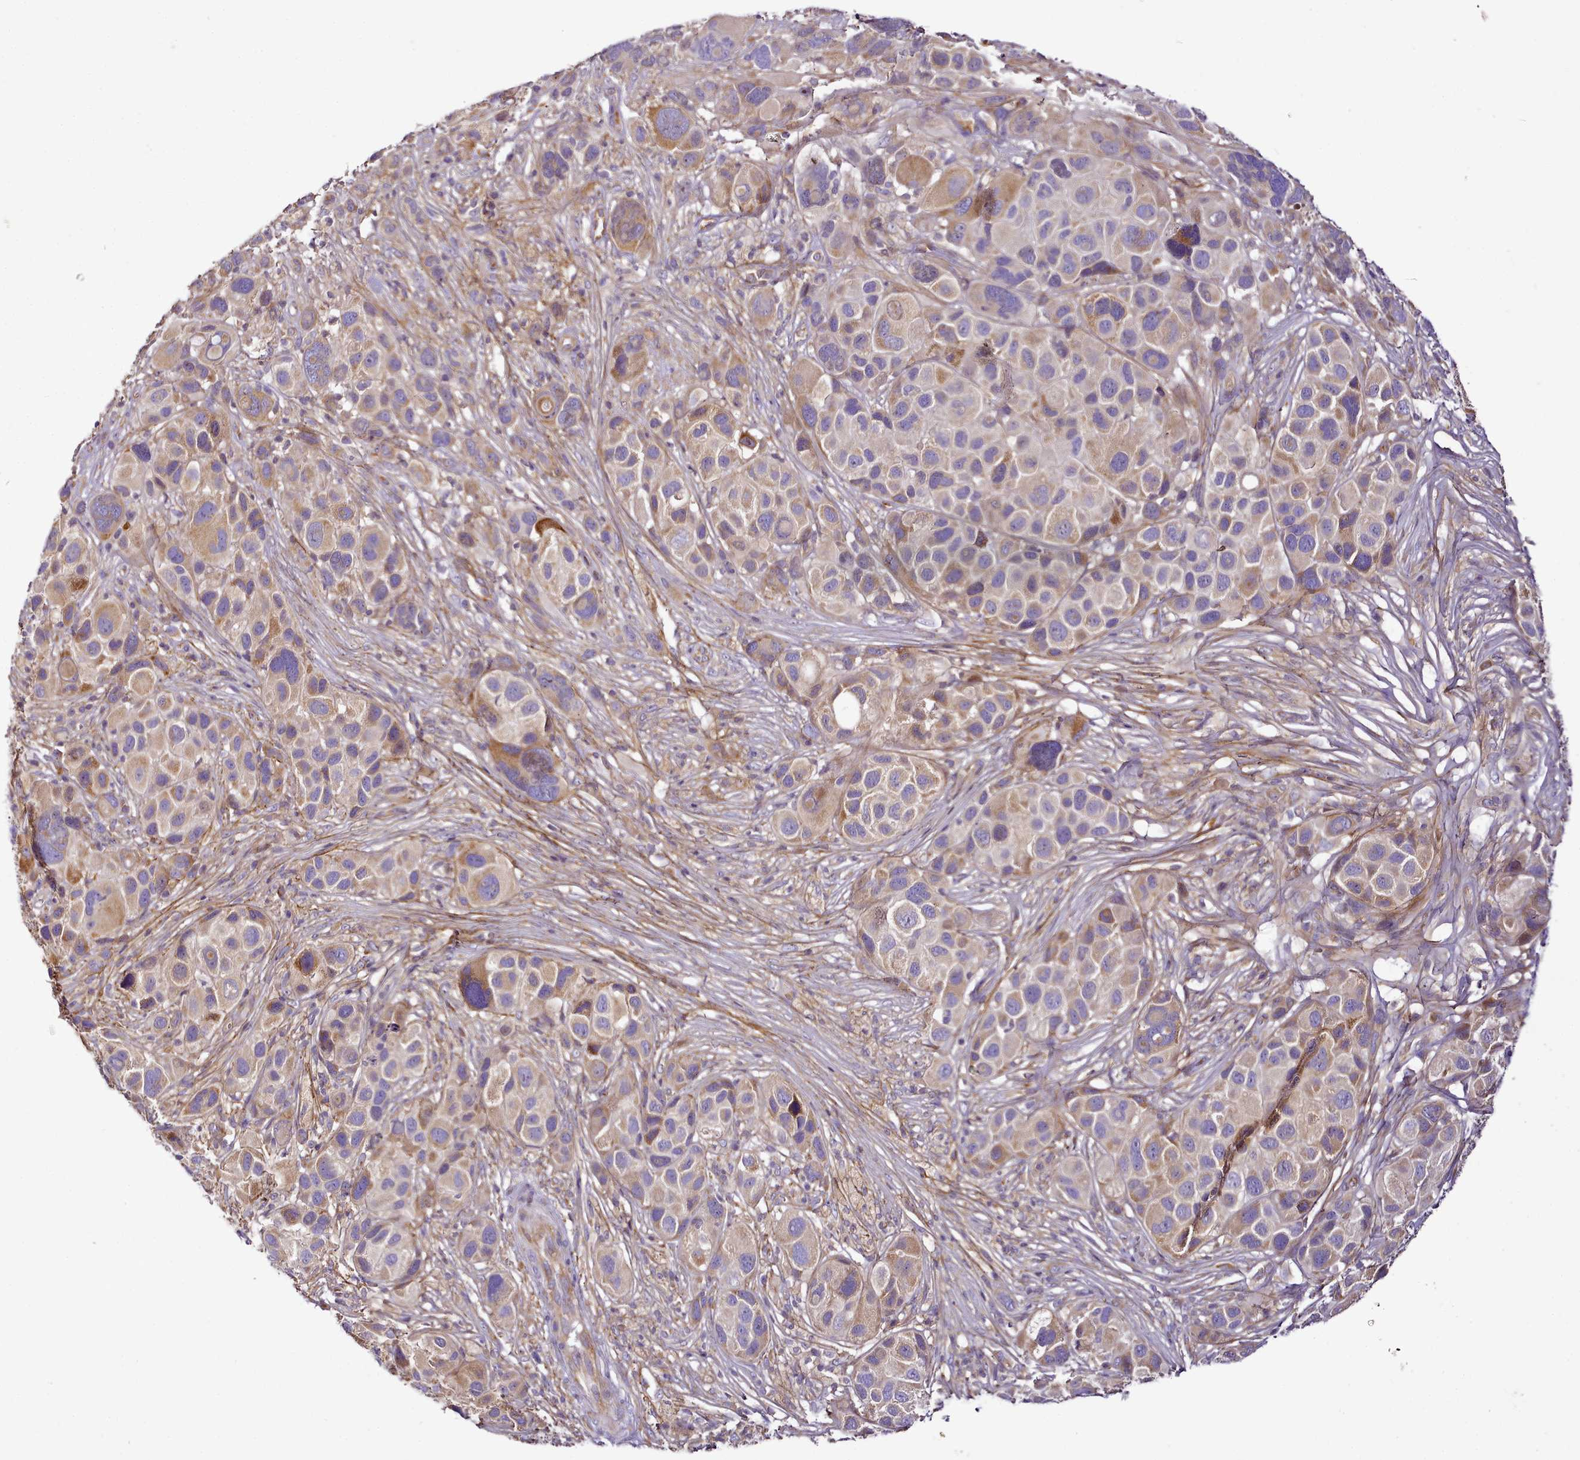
{"staining": {"intensity": "moderate", "quantity": "25%-75%", "location": "cytoplasmic/membranous"}, "tissue": "melanoma", "cell_type": "Tumor cells", "image_type": "cancer", "snomed": [{"axis": "morphology", "description": "Malignant melanoma, NOS"}, {"axis": "topography", "description": "Skin of trunk"}], "caption": "Immunohistochemical staining of melanoma exhibits medium levels of moderate cytoplasmic/membranous positivity in approximately 25%-75% of tumor cells. Nuclei are stained in blue.", "gene": "NBPF1", "patient": {"sex": "male", "age": 71}}